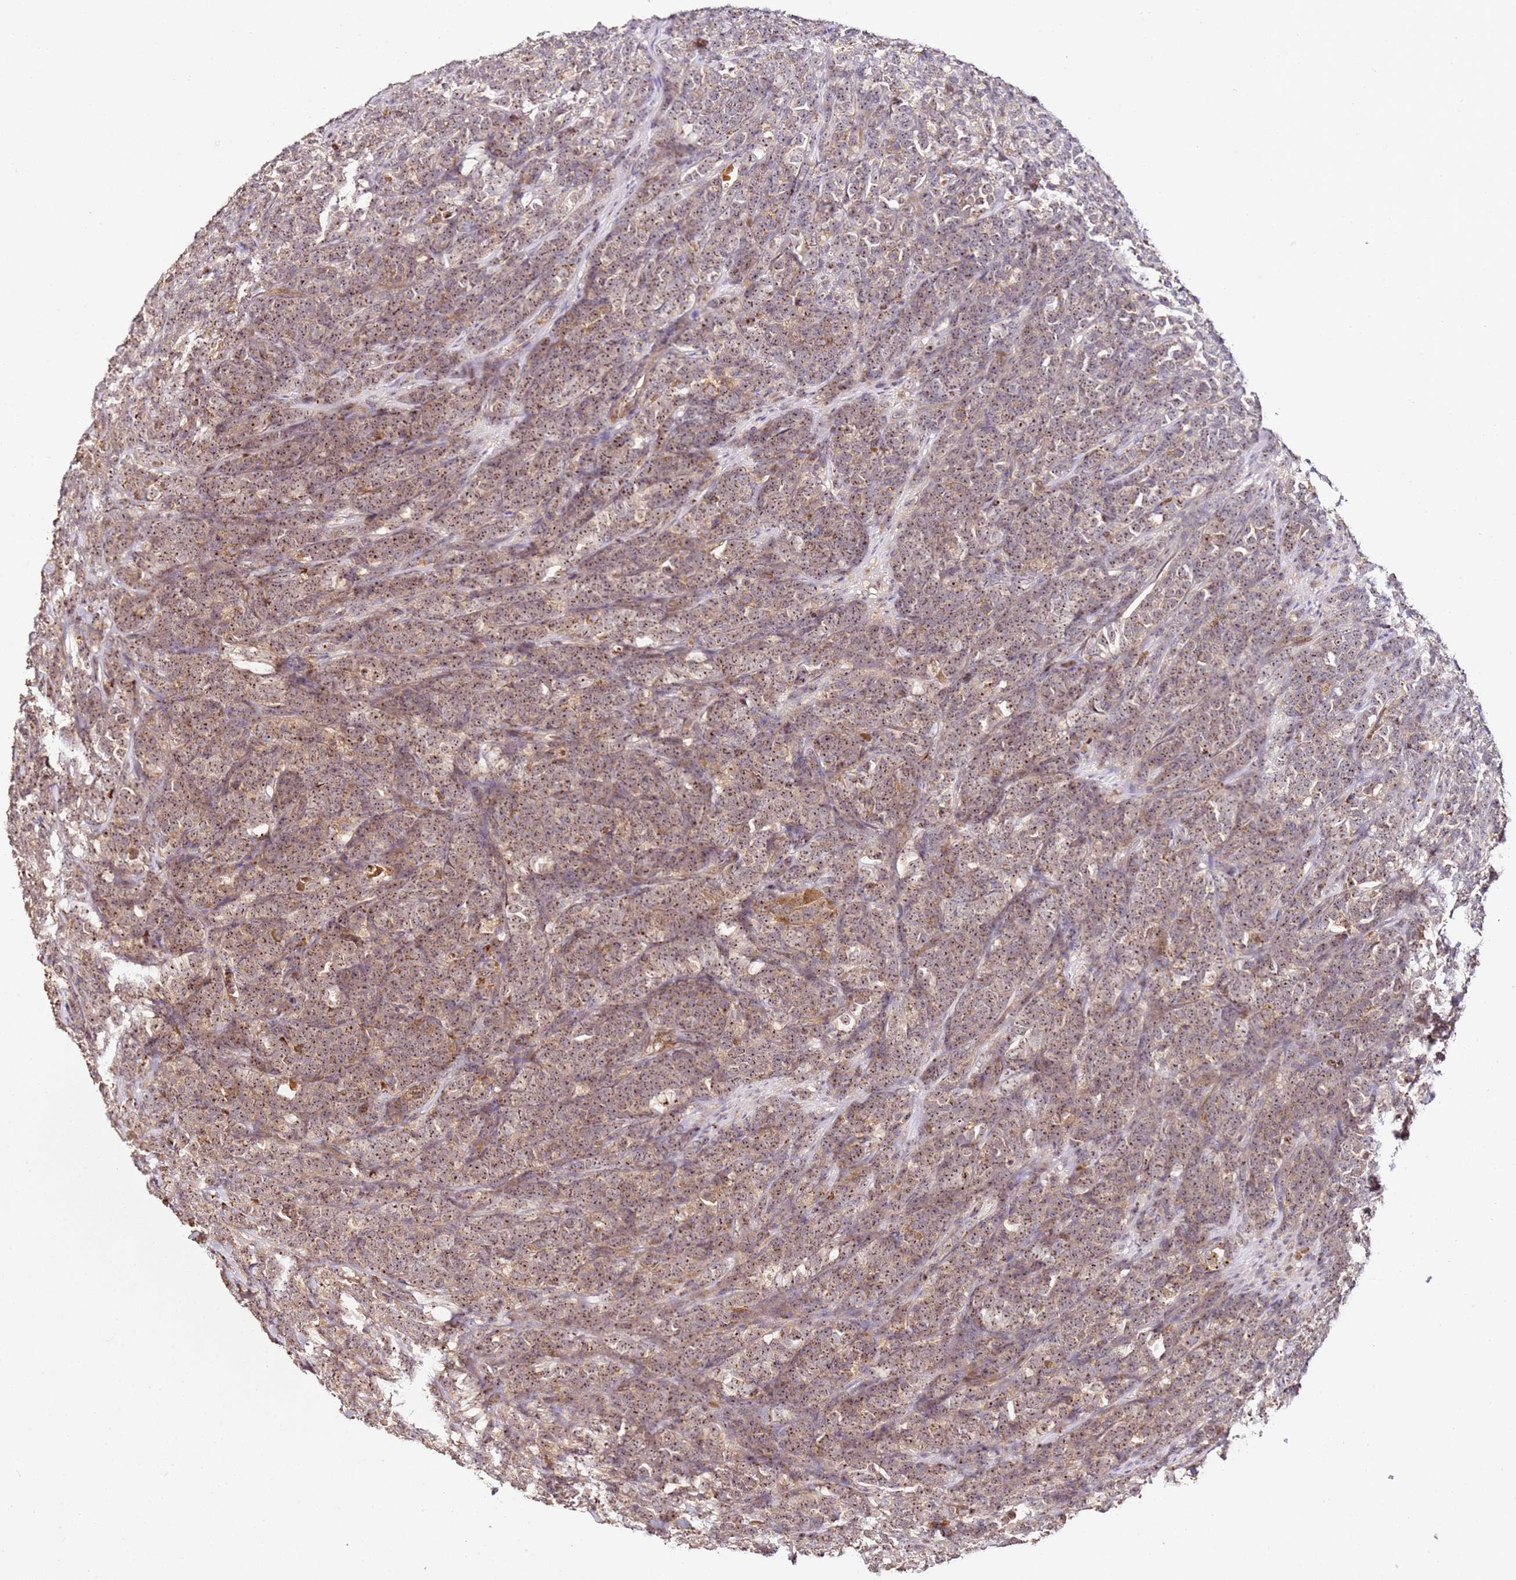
{"staining": {"intensity": "moderate", "quantity": ">75%", "location": "cytoplasmic/membranous,nuclear"}, "tissue": "lymphoma", "cell_type": "Tumor cells", "image_type": "cancer", "snomed": [{"axis": "morphology", "description": "Malignant lymphoma, non-Hodgkin's type, High grade"}, {"axis": "topography", "description": "Small intestine"}], "caption": "The image displays a brown stain indicating the presence of a protein in the cytoplasmic/membranous and nuclear of tumor cells in lymphoma.", "gene": "DDX27", "patient": {"sex": "male", "age": 8}}